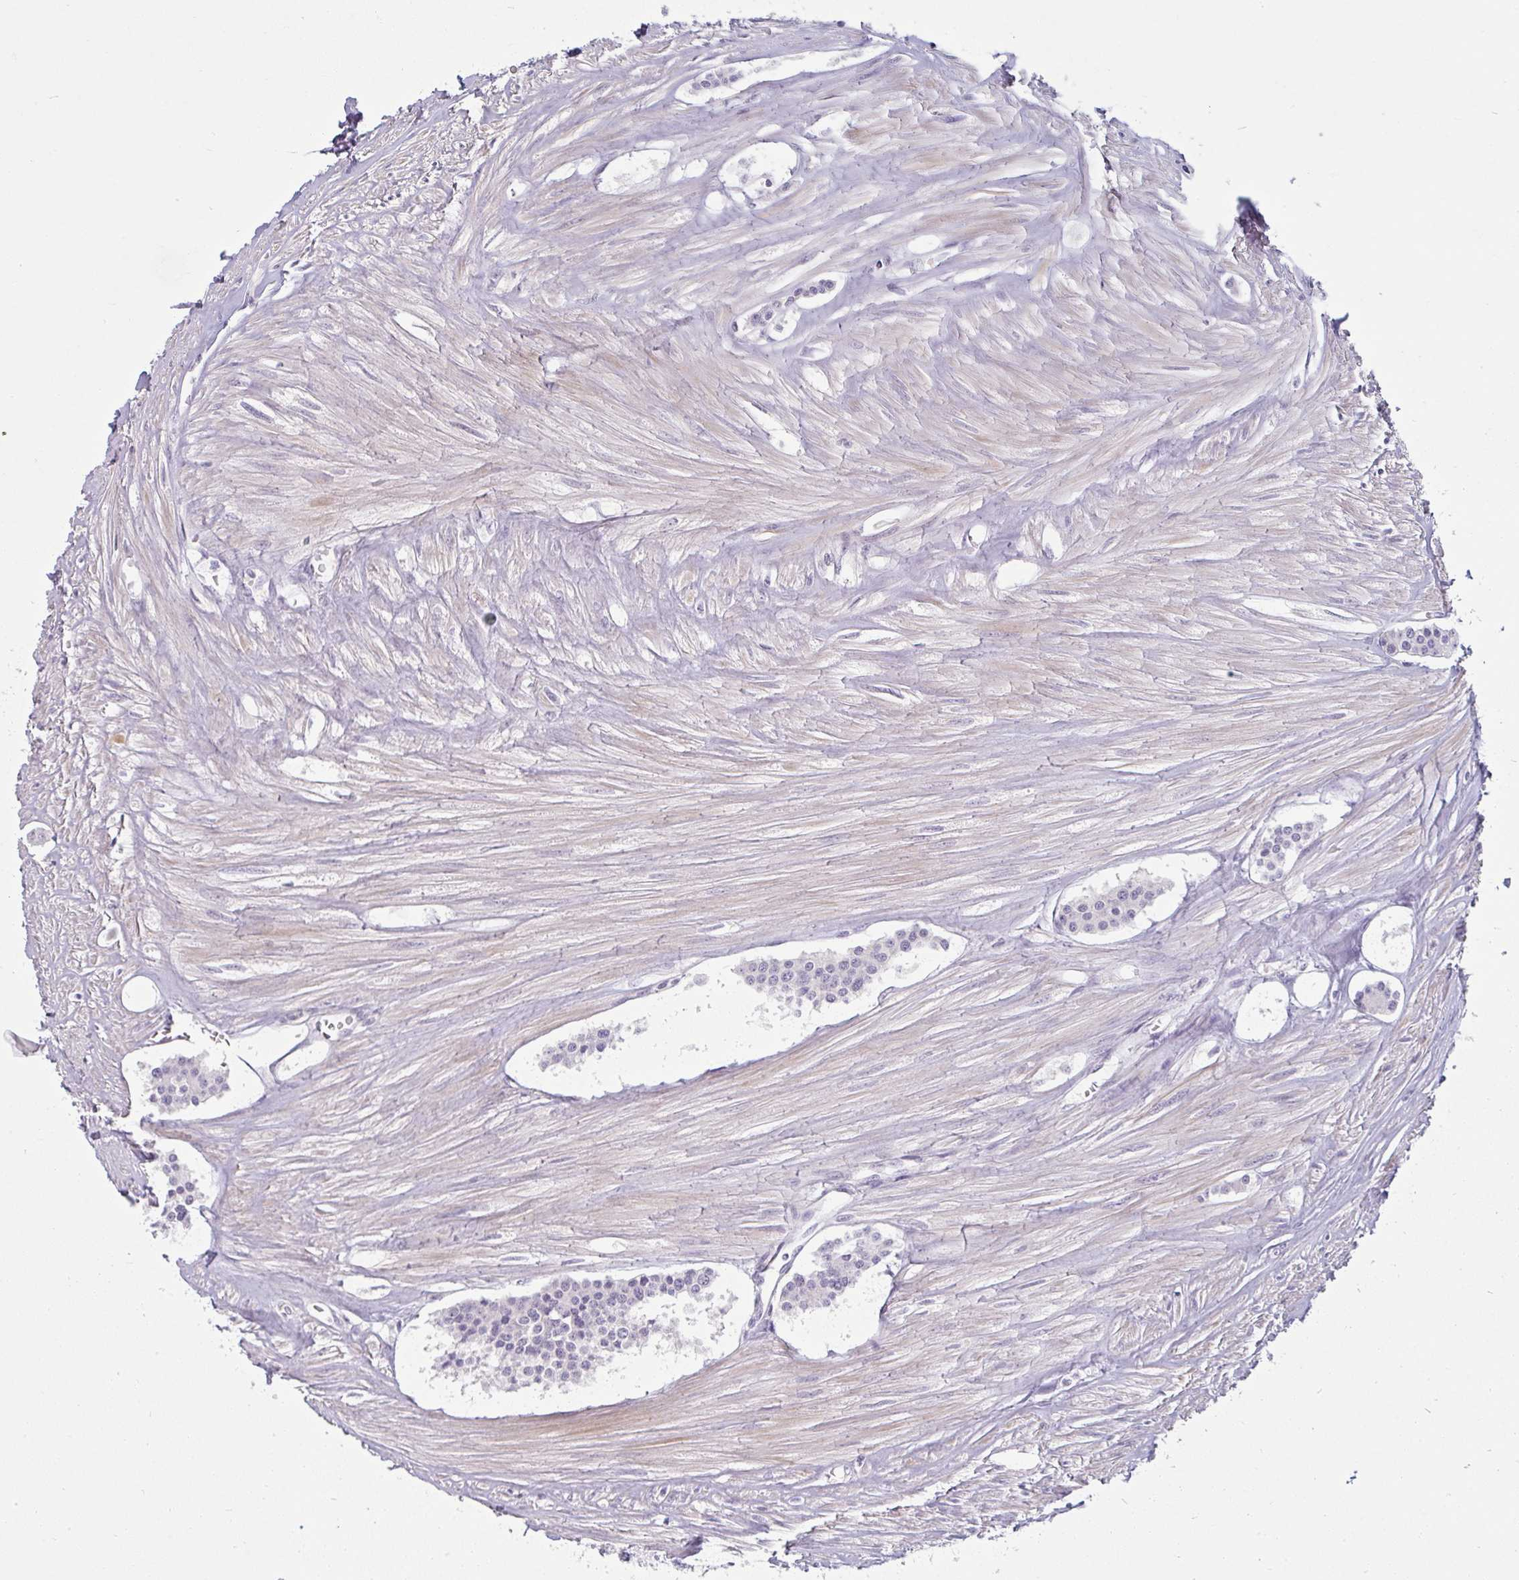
{"staining": {"intensity": "negative", "quantity": "none", "location": "none"}, "tissue": "carcinoid", "cell_type": "Tumor cells", "image_type": "cancer", "snomed": [{"axis": "morphology", "description": "Carcinoid, malignant, NOS"}, {"axis": "topography", "description": "Small intestine"}], "caption": "An IHC image of carcinoid is shown. There is no staining in tumor cells of carcinoid.", "gene": "PPFIA4", "patient": {"sex": "male", "age": 60}}